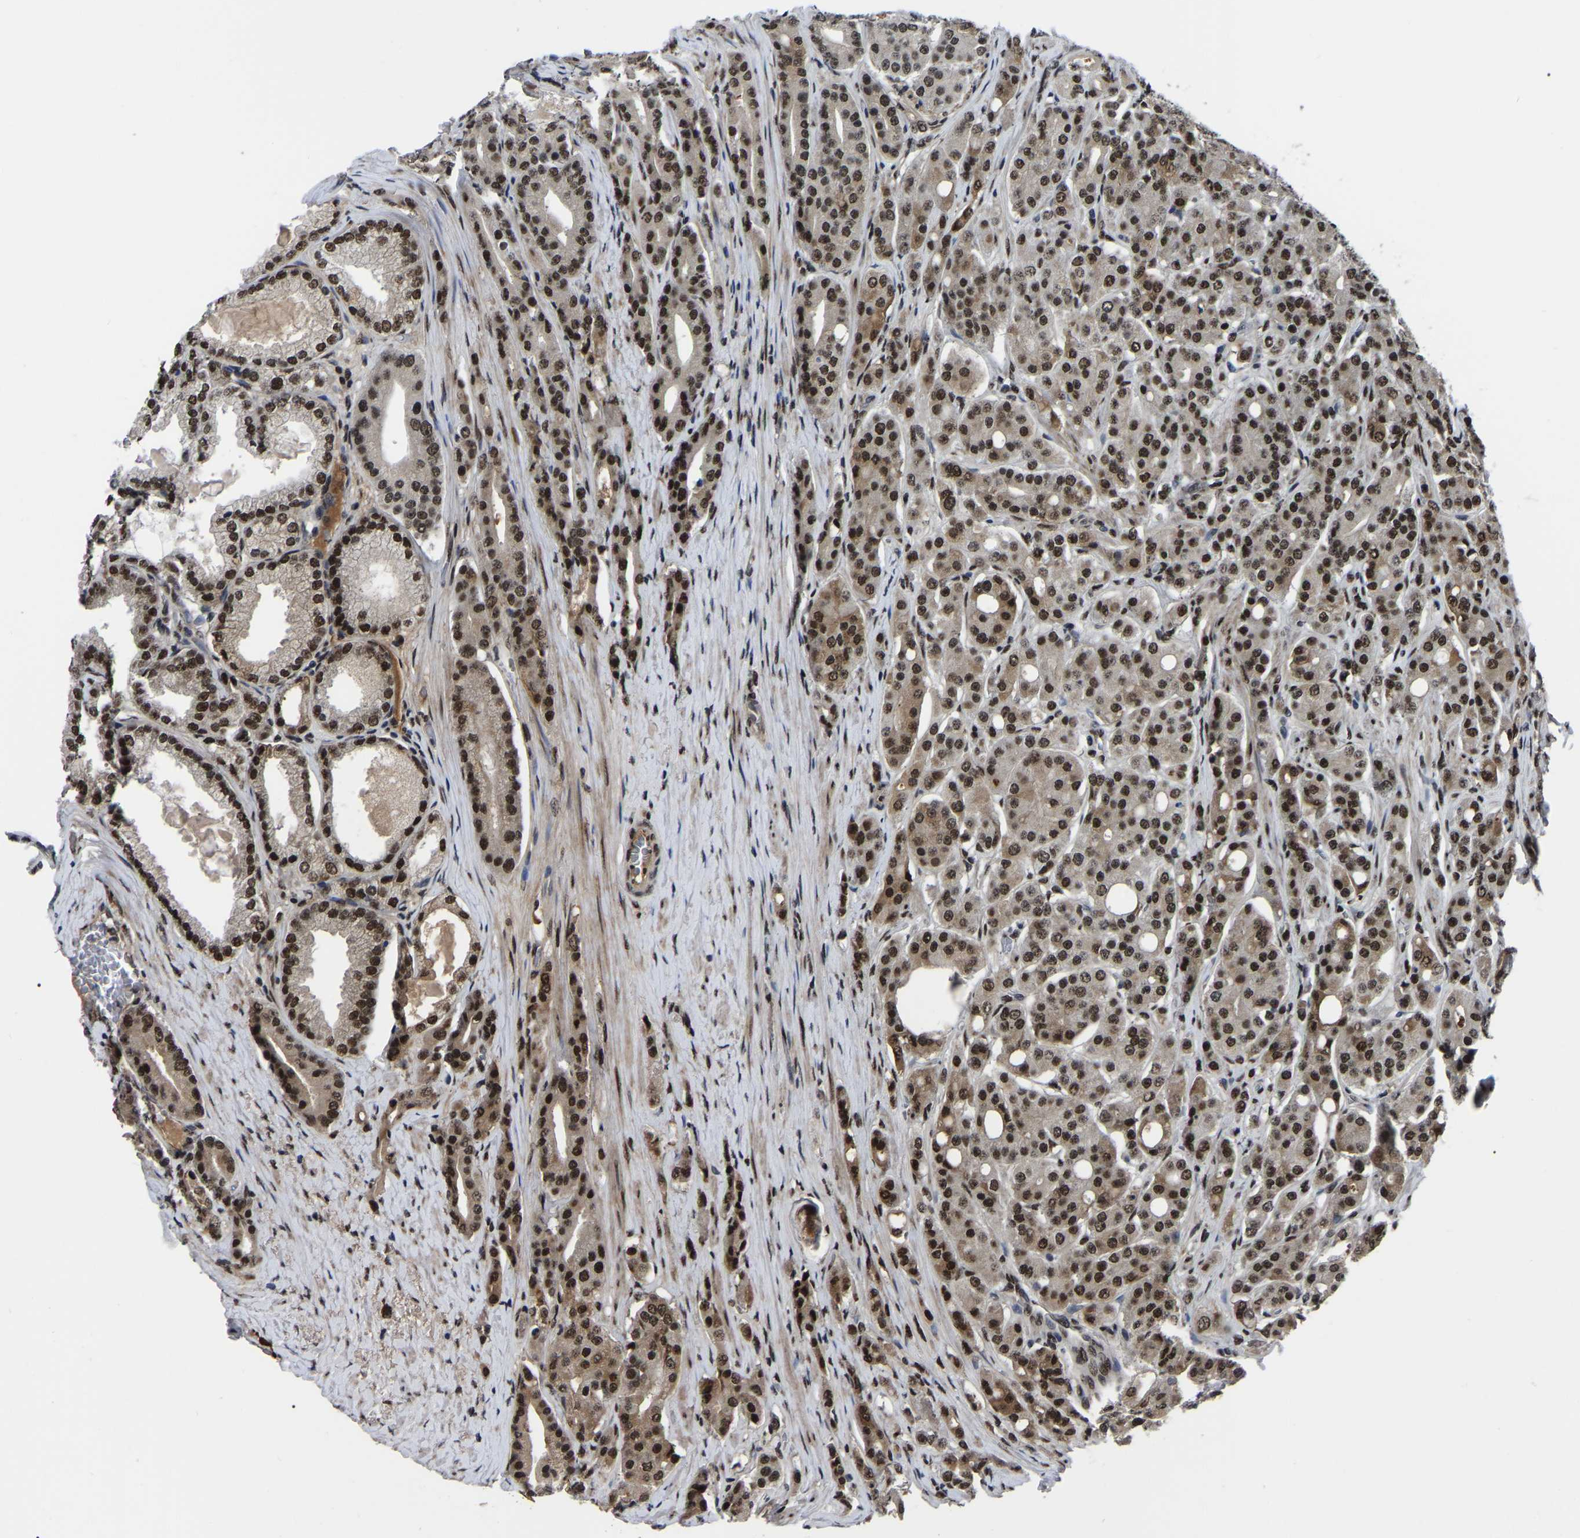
{"staining": {"intensity": "strong", "quantity": ">75%", "location": "nuclear"}, "tissue": "prostate cancer", "cell_type": "Tumor cells", "image_type": "cancer", "snomed": [{"axis": "morphology", "description": "Adenocarcinoma, High grade"}, {"axis": "topography", "description": "Prostate"}], "caption": "A high-resolution photomicrograph shows immunohistochemistry staining of prostate cancer, which displays strong nuclear expression in about >75% of tumor cells. (DAB IHC, brown staining for protein, blue staining for nuclei).", "gene": "TRIM35", "patient": {"sex": "male", "age": 71}}